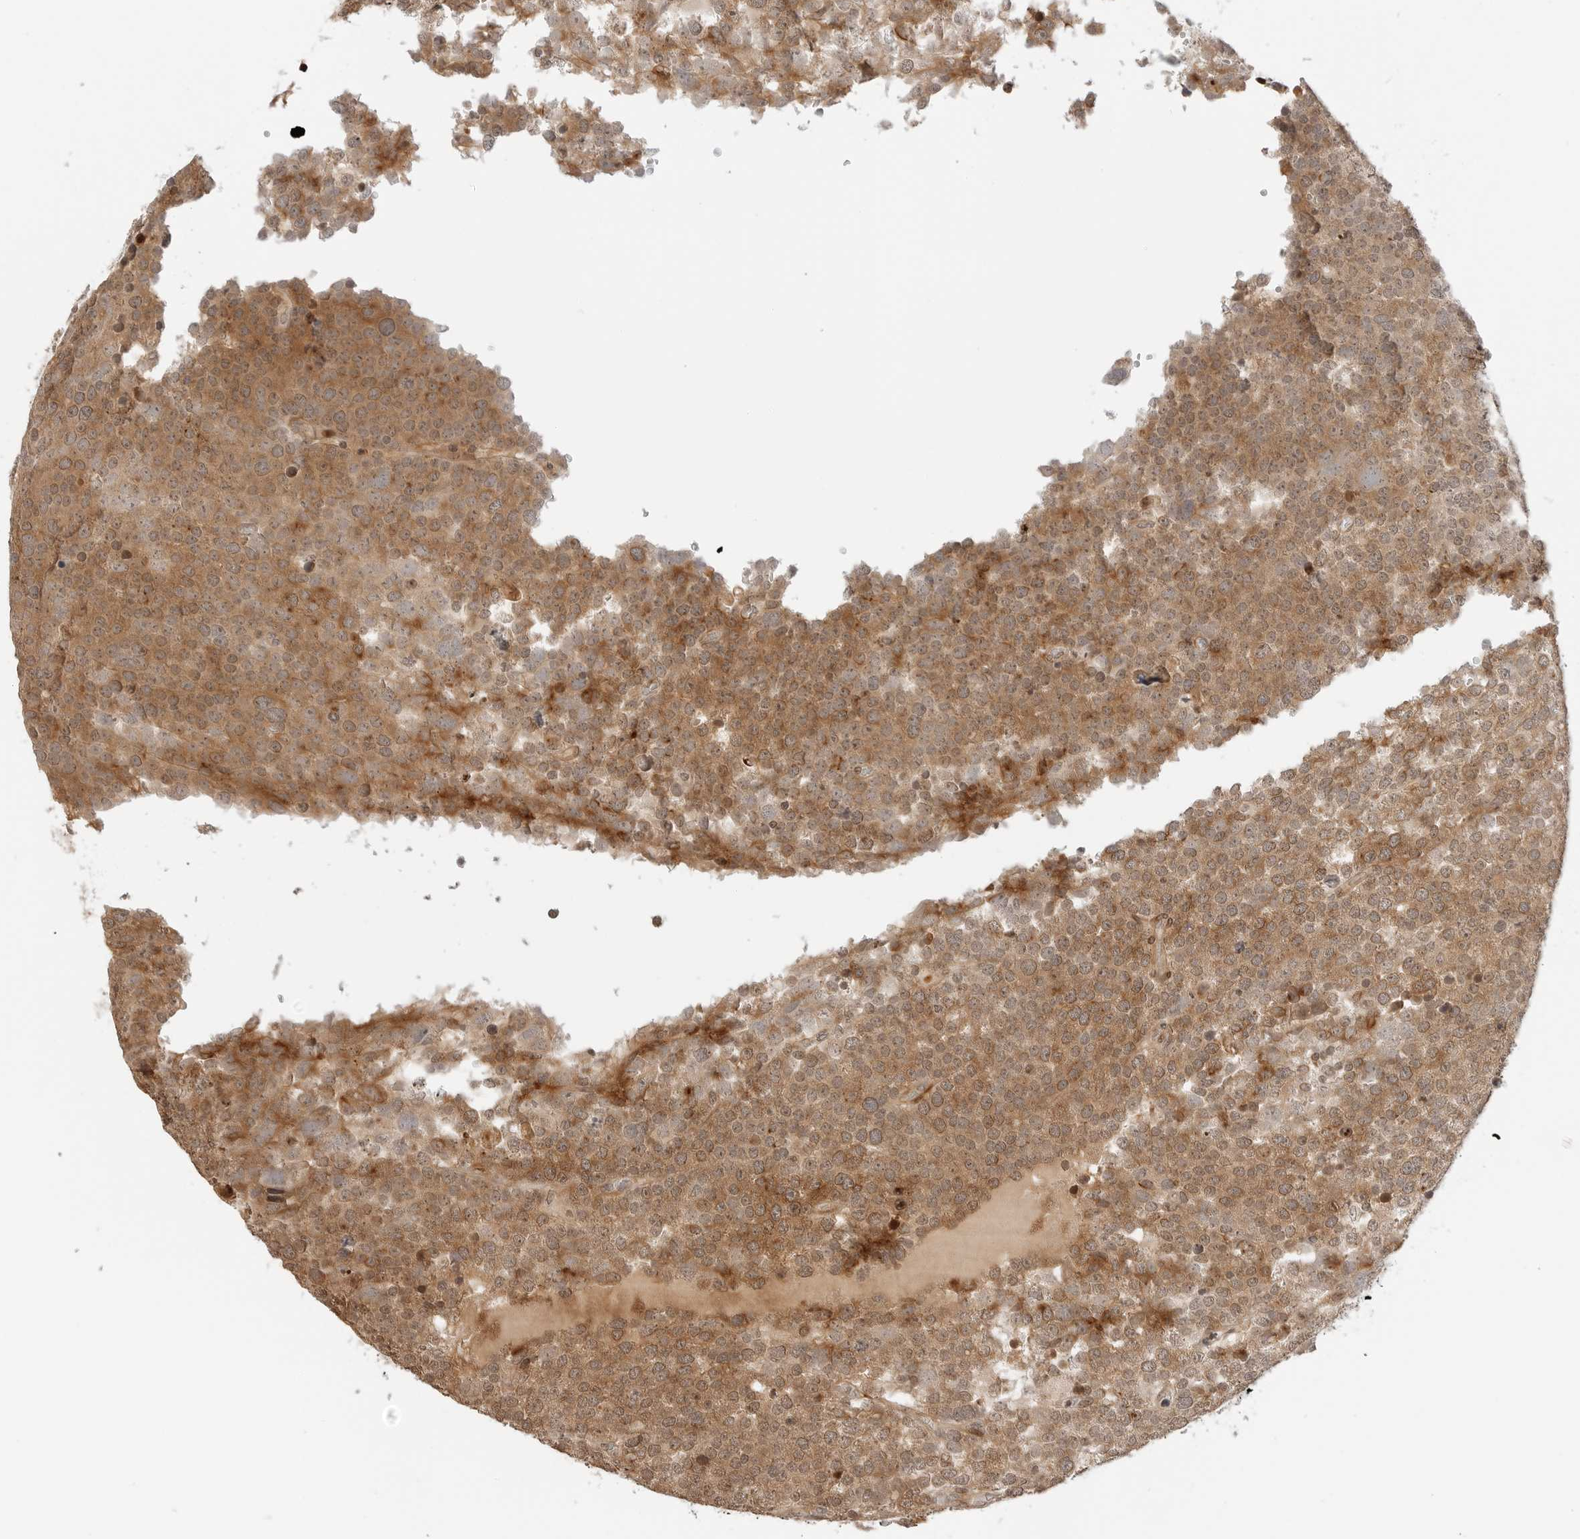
{"staining": {"intensity": "moderate", "quantity": ">75%", "location": "cytoplasmic/membranous"}, "tissue": "testis cancer", "cell_type": "Tumor cells", "image_type": "cancer", "snomed": [{"axis": "morphology", "description": "Seminoma, NOS"}, {"axis": "topography", "description": "Testis"}], "caption": "There is medium levels of moderate cytoplasmic/membranous positivity in tumor cells of testis cancer, as demonstrated by immunohistochemical staining (brown color).", "gene": "GEM", "patient": {"sex": "male", "age": 71}}